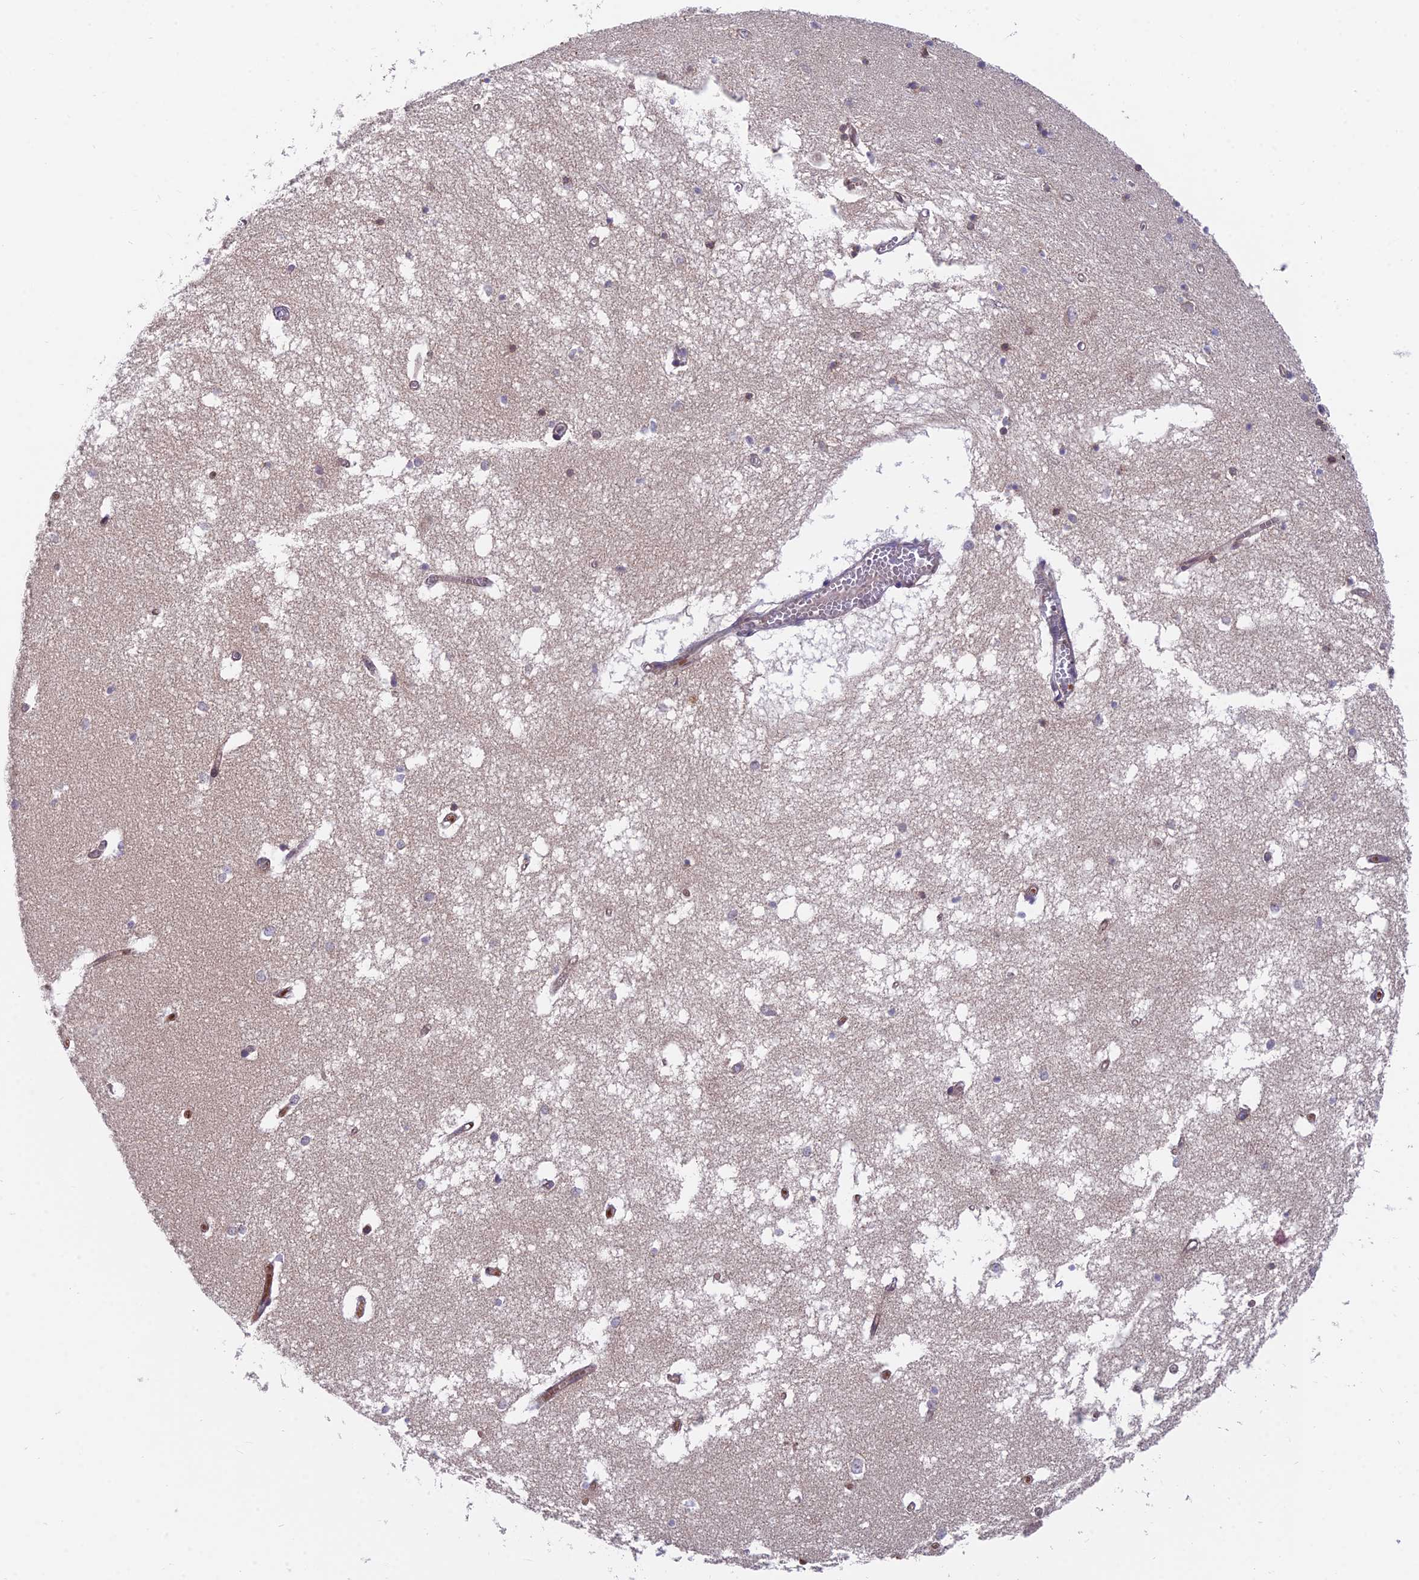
{"staining": {"intensity": "moderate", "quantity": "25%-75%", "location": "cytoplasmic/membranous"}, "tissue": "hippocampus", "cell_type": "Glial cells", "image_type": "normal", "snomed": [{"axis": "morphology", "description": "Normal tissue, NOS"}, {"axis": "topography", "description": "Hippocampus"}], "caption": "The photomicrograph reveals staining of benign hippocampus, revealing moderate cytoplasmic/membranous protein staining (brown color) within glial cells. (brown staining indicates protein expression, while blue staining denotes nuclei).", "gene": "TBC1D20", "patient": {"sex": "male", "age": 70}}